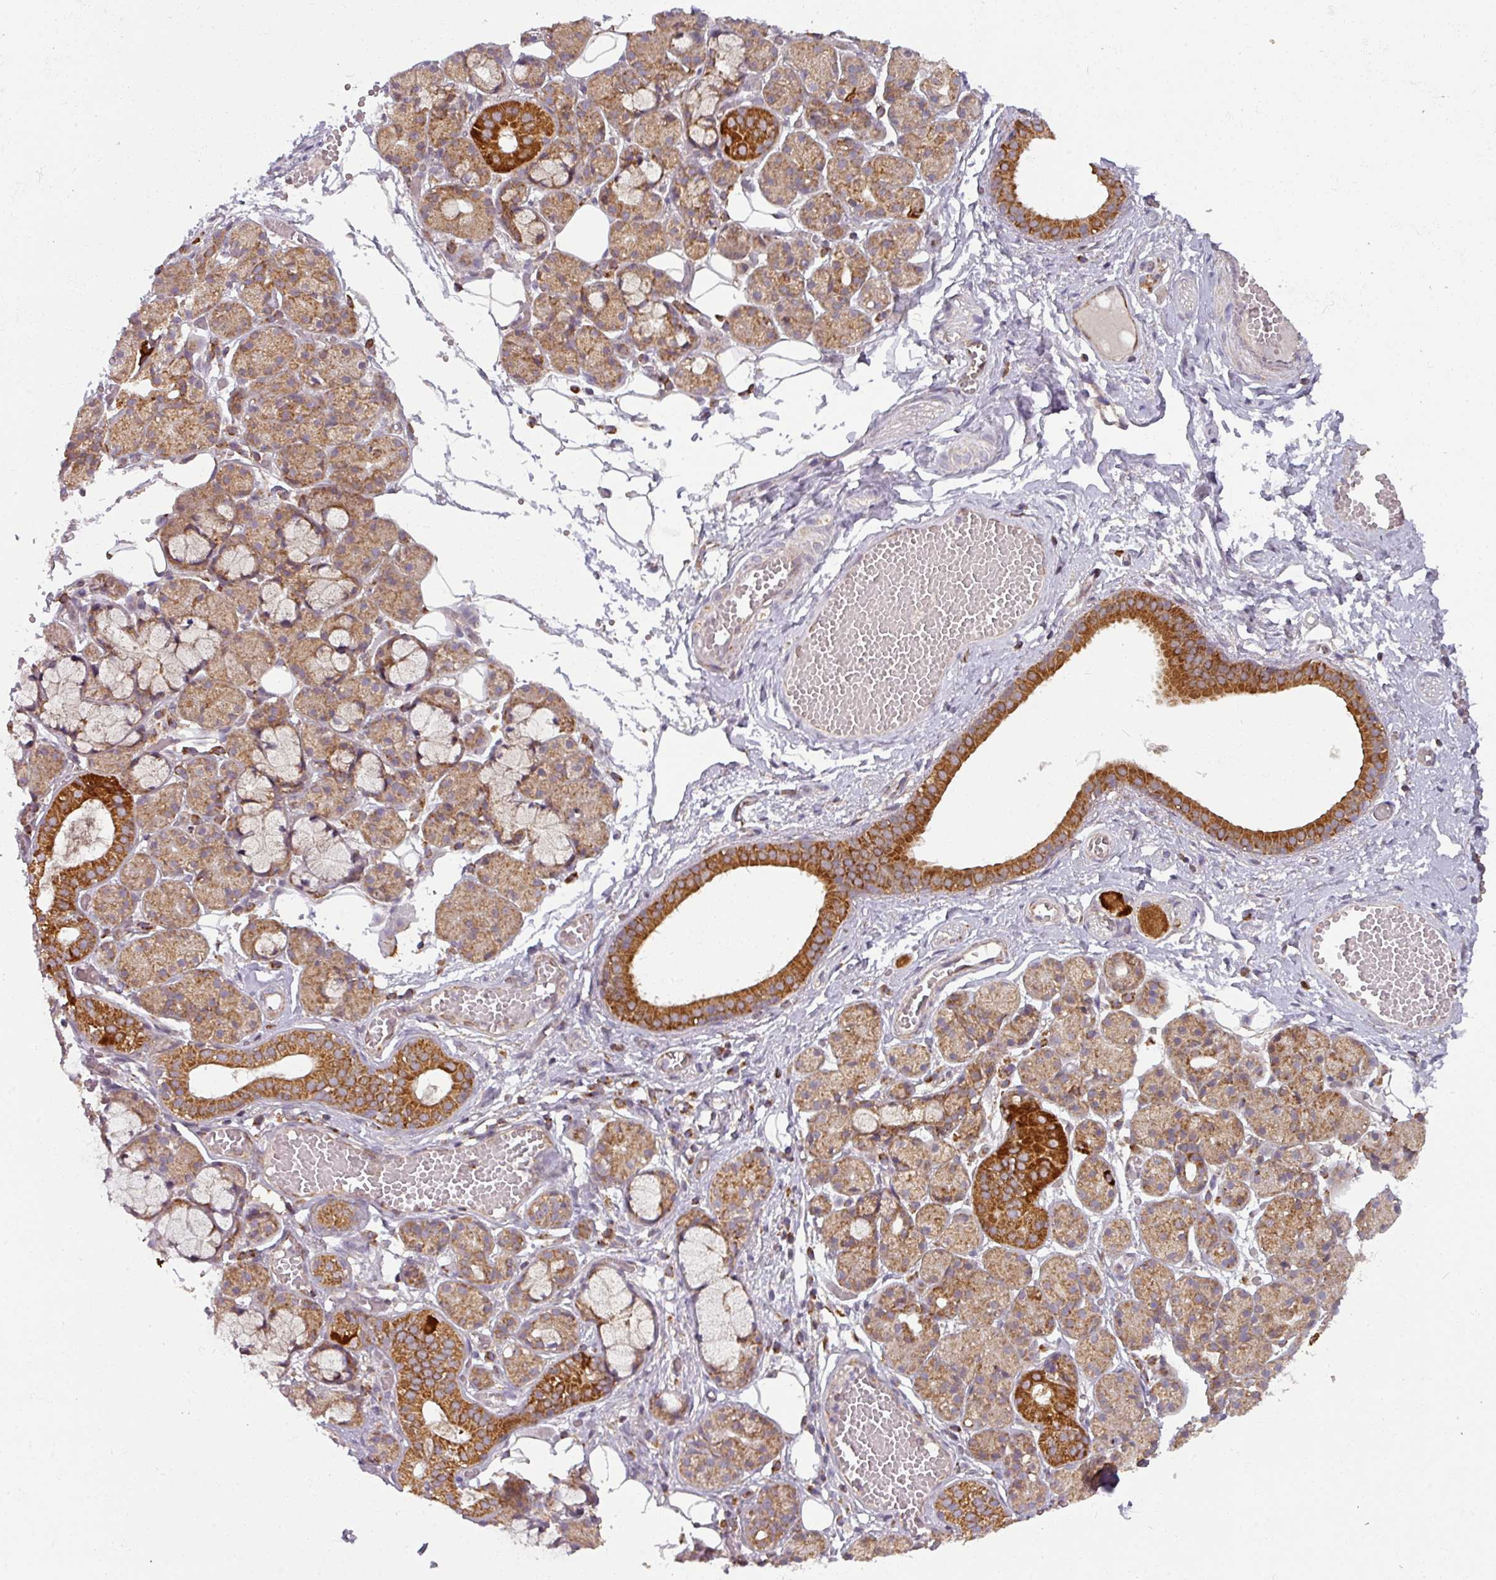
{"staining": {"intensity": "strong", "quantity": ">75%", "location": "cytoplasmic/membranous"}, "tissue": "salivary gland", "cell_type": "Glandular cells", "image_type": "normal", "snomed": [{"axis": "morphology", "description": "Normal tissue, NOS"}, {"axis": "topography", "description": "Salivary gland"}], "caption": "Glandular cells show strong cytoplasmic/membranous positivity in about >75% of cells in normal salivary gland.", "gene": "MRPS16", "patient": {"sex": "male", "age": 63}}